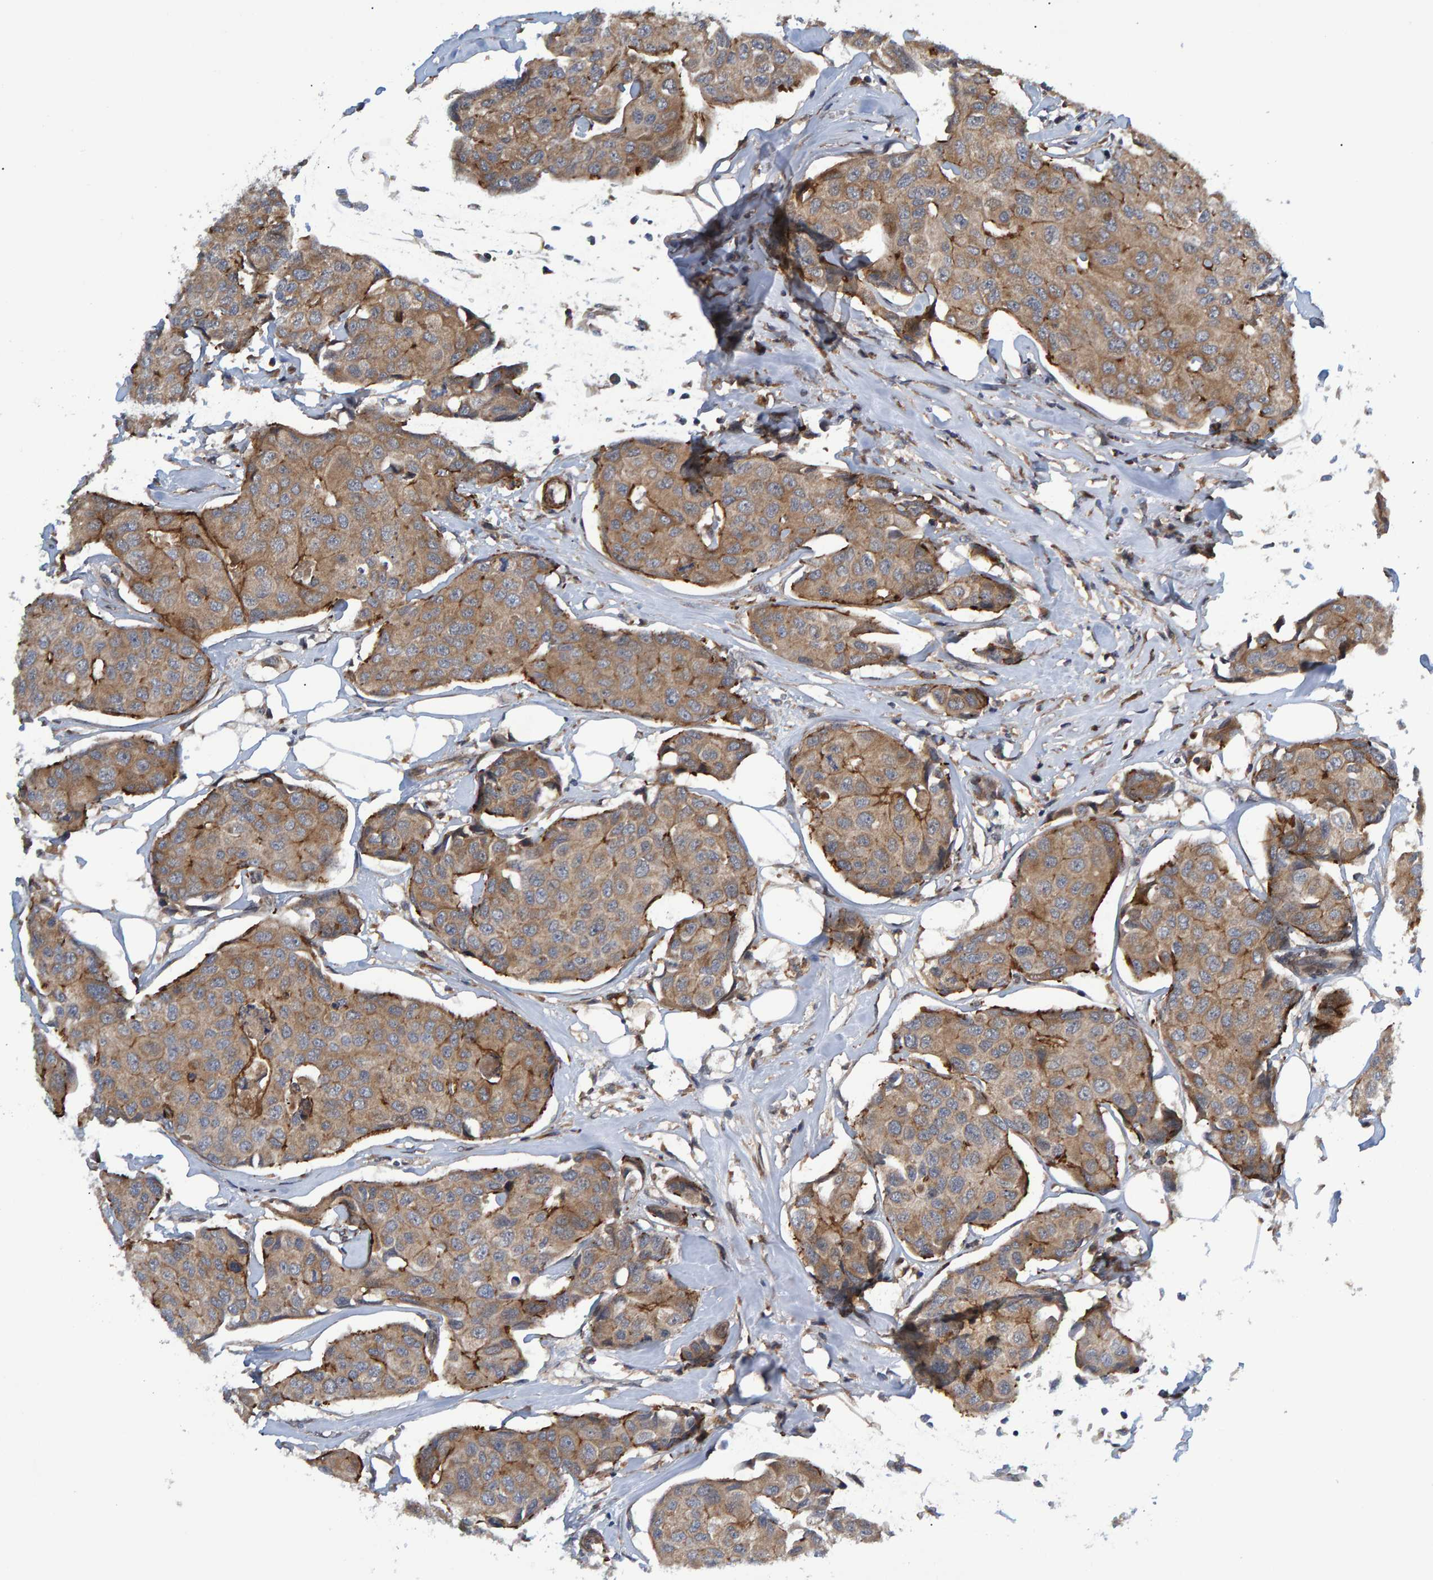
{"staining": {"intensity": "weak", "quantity": ">75%", "location": "cytoplasmic/membranous"}, "tissue": "breast cancer", "cell_type": "Tumor cells", "image_type": "cancer", "snomed": [{"axis": "morphology", "description": "Duct carcinoma"}, {"axis": "topography", "description": "Breast"}], "caption": "Breast intraductal carcinoma stained with immunohistochemistry exhibits weak cytoplasmic/membranous staining in approximately >75% of tumor cells. The protein of interest is shown in brown color, while the nuclei are stained blue.", "gene": "ATP6V1H", "patient": {"sex": "female", "age": 80}}